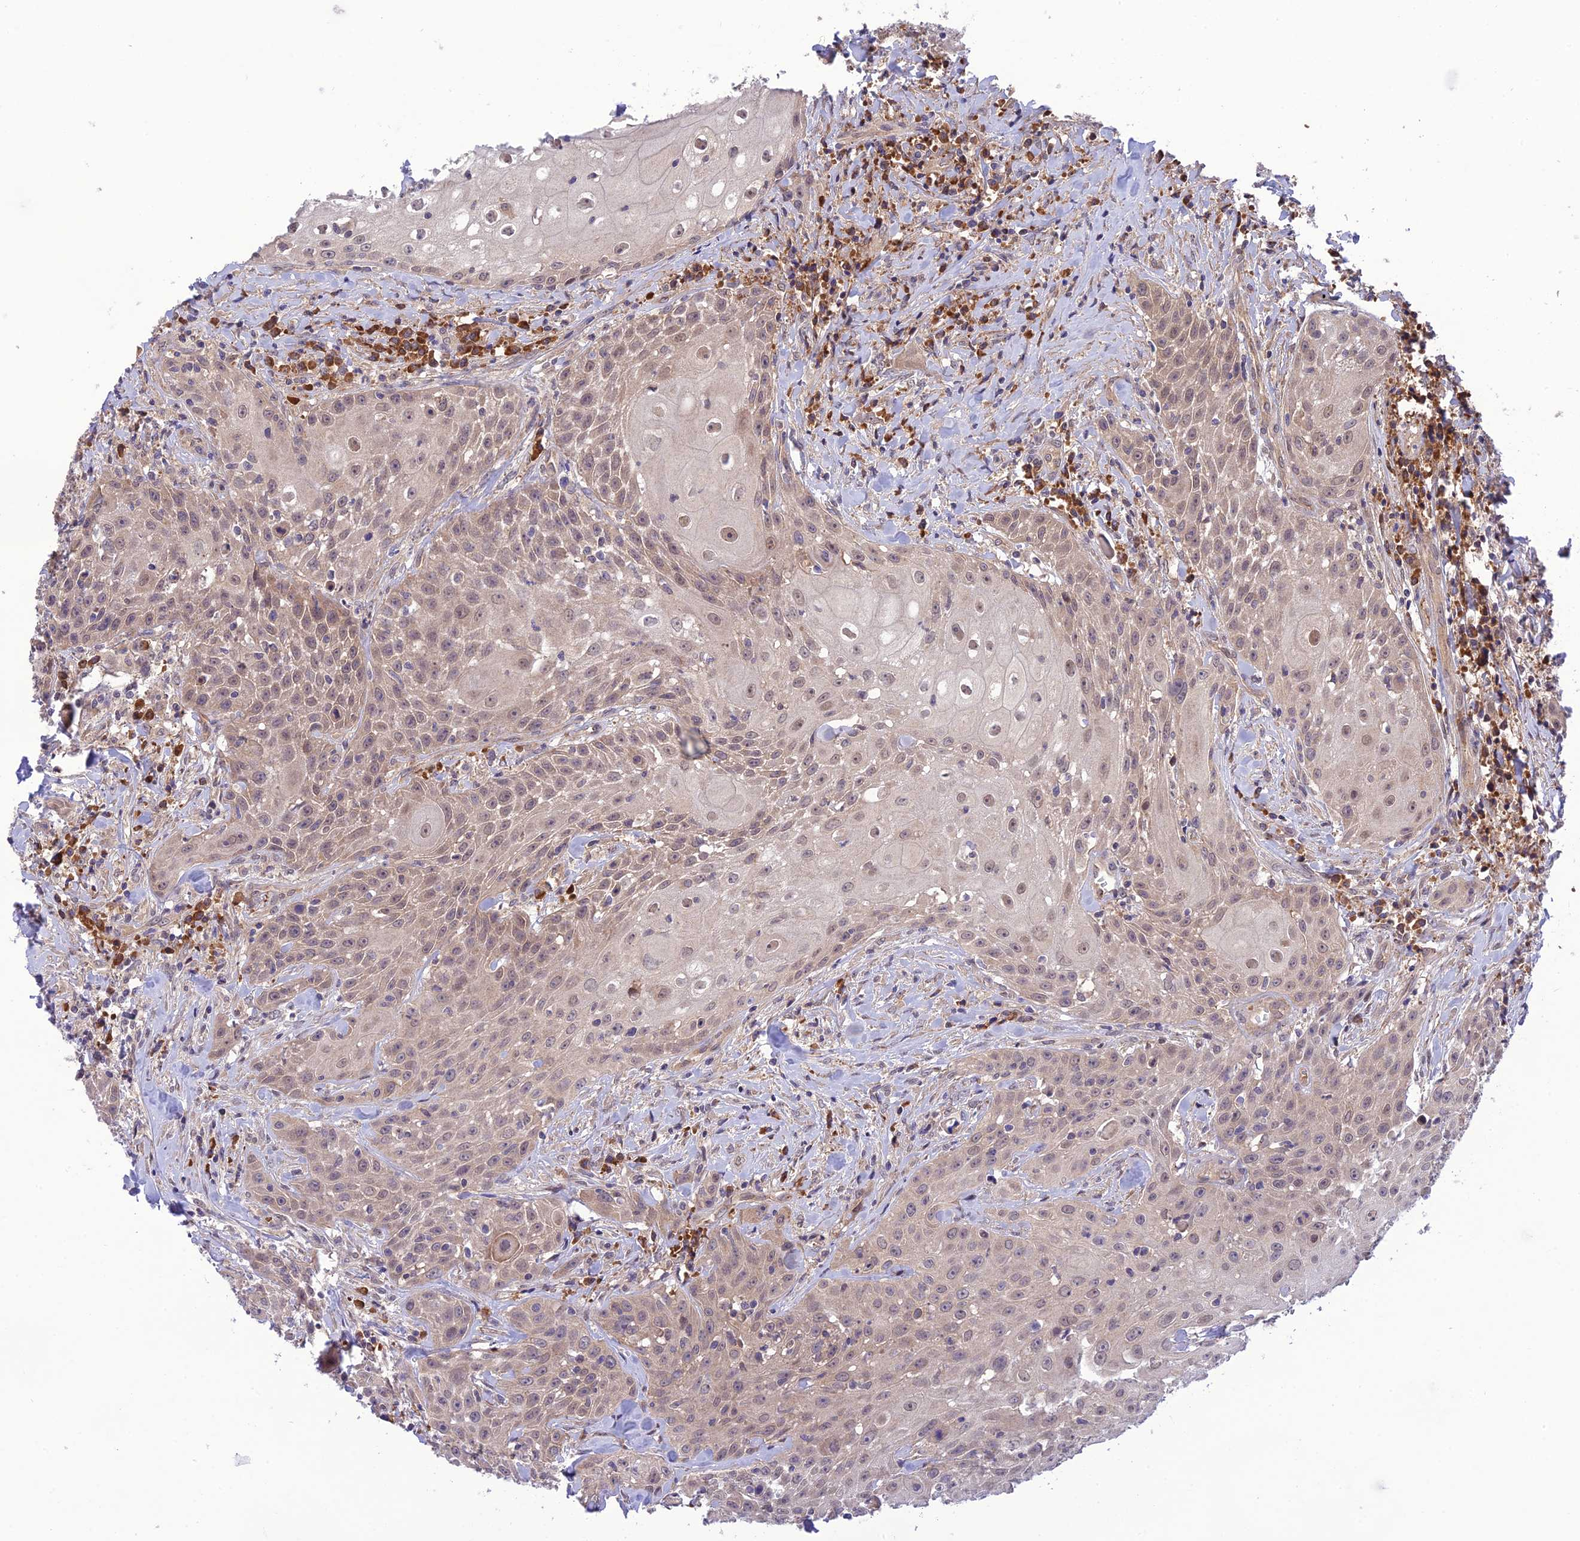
{"staining": {"intensity": "weak", "quantity": "25%-75%", "location": "nuclear"}, "tissue": "head and neck cancer", "cell_type": "Tumor cells", "image_type": "cancer", "snomed": [{"axis": "morphology", "description": "Squamous cell carcinoma, NOS"}, {"axis": "topography", "description": "Oral tissue"}, {"axis": "topography", "description": "Head-Neck"}], "caption": "Head and neck cancer (squamous cell carcinoma) tissue exhibits weak nuclear positivity in about 25%-75% of tumor cells, visualized by immunohistochemistry.", "gene": "UROS", "patient": {"sex": "female", "age": 82}}